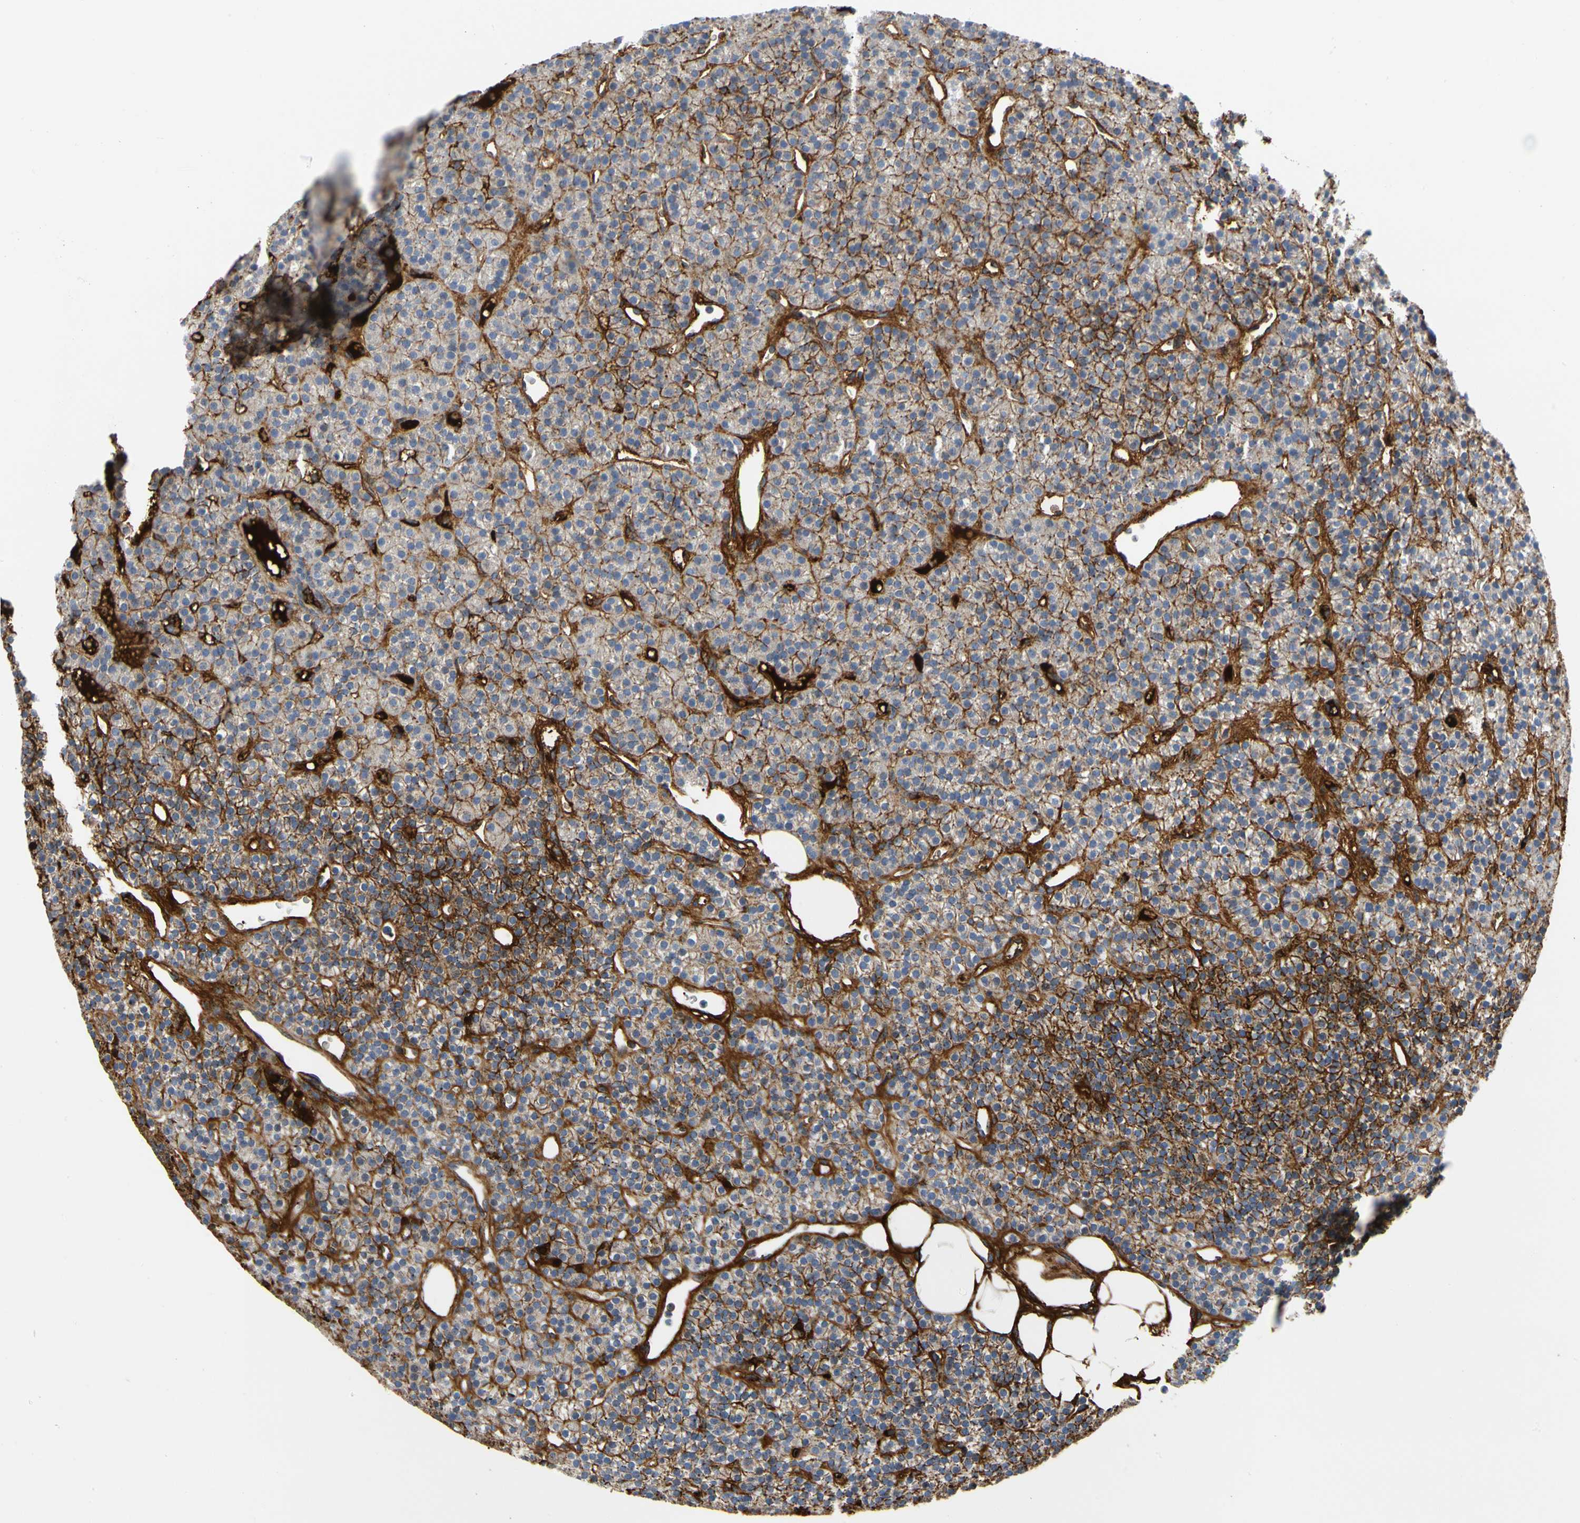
{"staining": {"intensity": "strong", "quantity": ">75%", "location": "cytoplasmic/membranous"}, "tissue": "parathyroid gland", "cell_type": "Glandular cells", "image_type": "normal", "snomed": [{"axis": "morphology", "description": "Normal tissue, NOS"}, {"axis": "morphology", "description": "Hyperplasia, NOS"}, {"axis": "topography", "description": "Parathyroid gland"}], "caption": "Protein expression analysis of benign parathyroid gland displays strong cytoplasmic/membranous staining in approximately >75% of glandular cells. The protein of interest is stained brown, and the nuclei are stained in blue (DAB (3,3'-diaminobenzidine) IHC with brightfield microscopy, high magnification).", "gene": "FGB", "patient": {"sex": "male", "age": 44}}